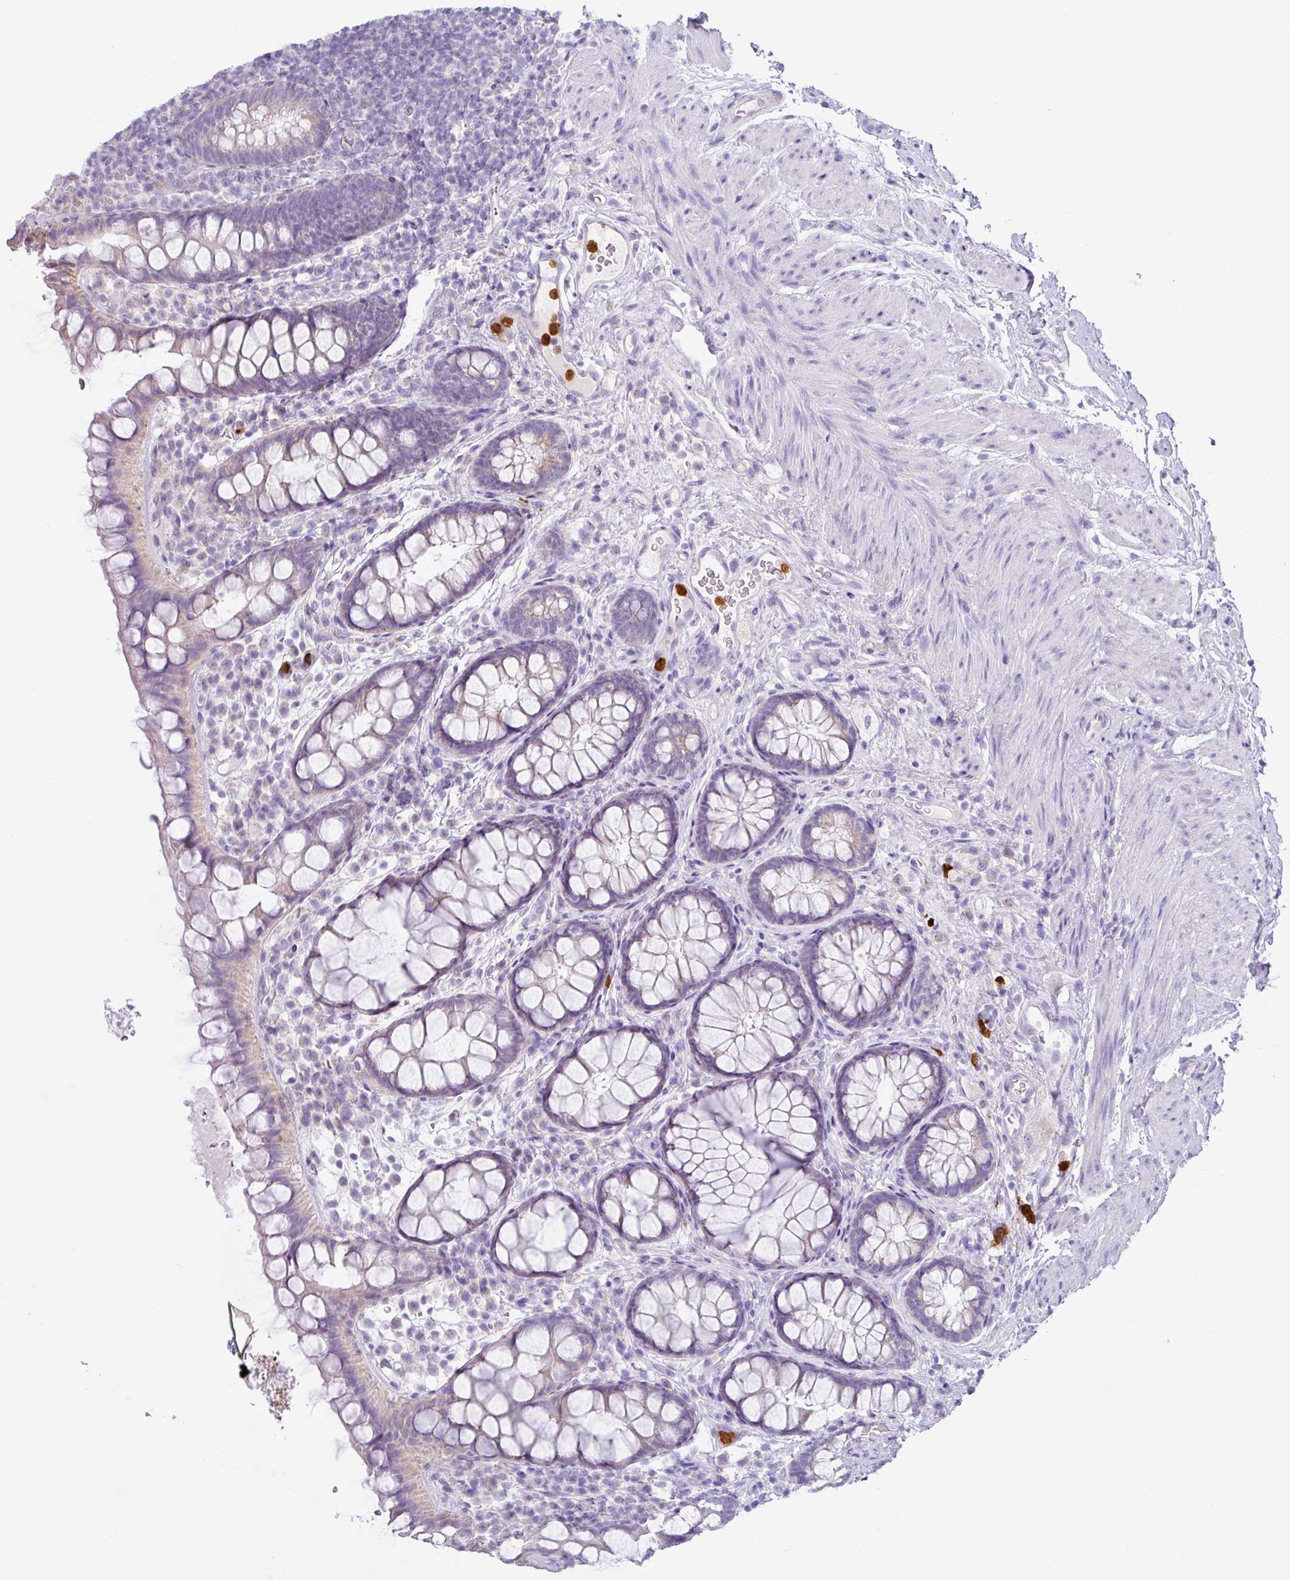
{"staining": {"intensity": "weak", "quantity": "<25%", "location": "cytoplasmic/membranous"}, "tissue": "rectum", "cell_type": "Glandular cells", "image_type": "normal", "snomed": [{"axis": "morphology", "description": "Normal tissue, NOS"}, {"axis": "topography", "description": "Rectum"}, {"axis": "topography", "description": "Peripheral nerve tissue"}], "caption": "DAB (3,3'-diaminobenzidine) immunohistochemical staining of normal human rectum exhibits no significant staining in glandular cells. Brightfield microscopy of immunohistochemistry stained with DAB (3,3'-diaminobenzidine) (brown) and hematoxylin (blue), captured at high magnification.", "gene": "SH2D3C", "patient": {"sex": "female", "age": 69}}